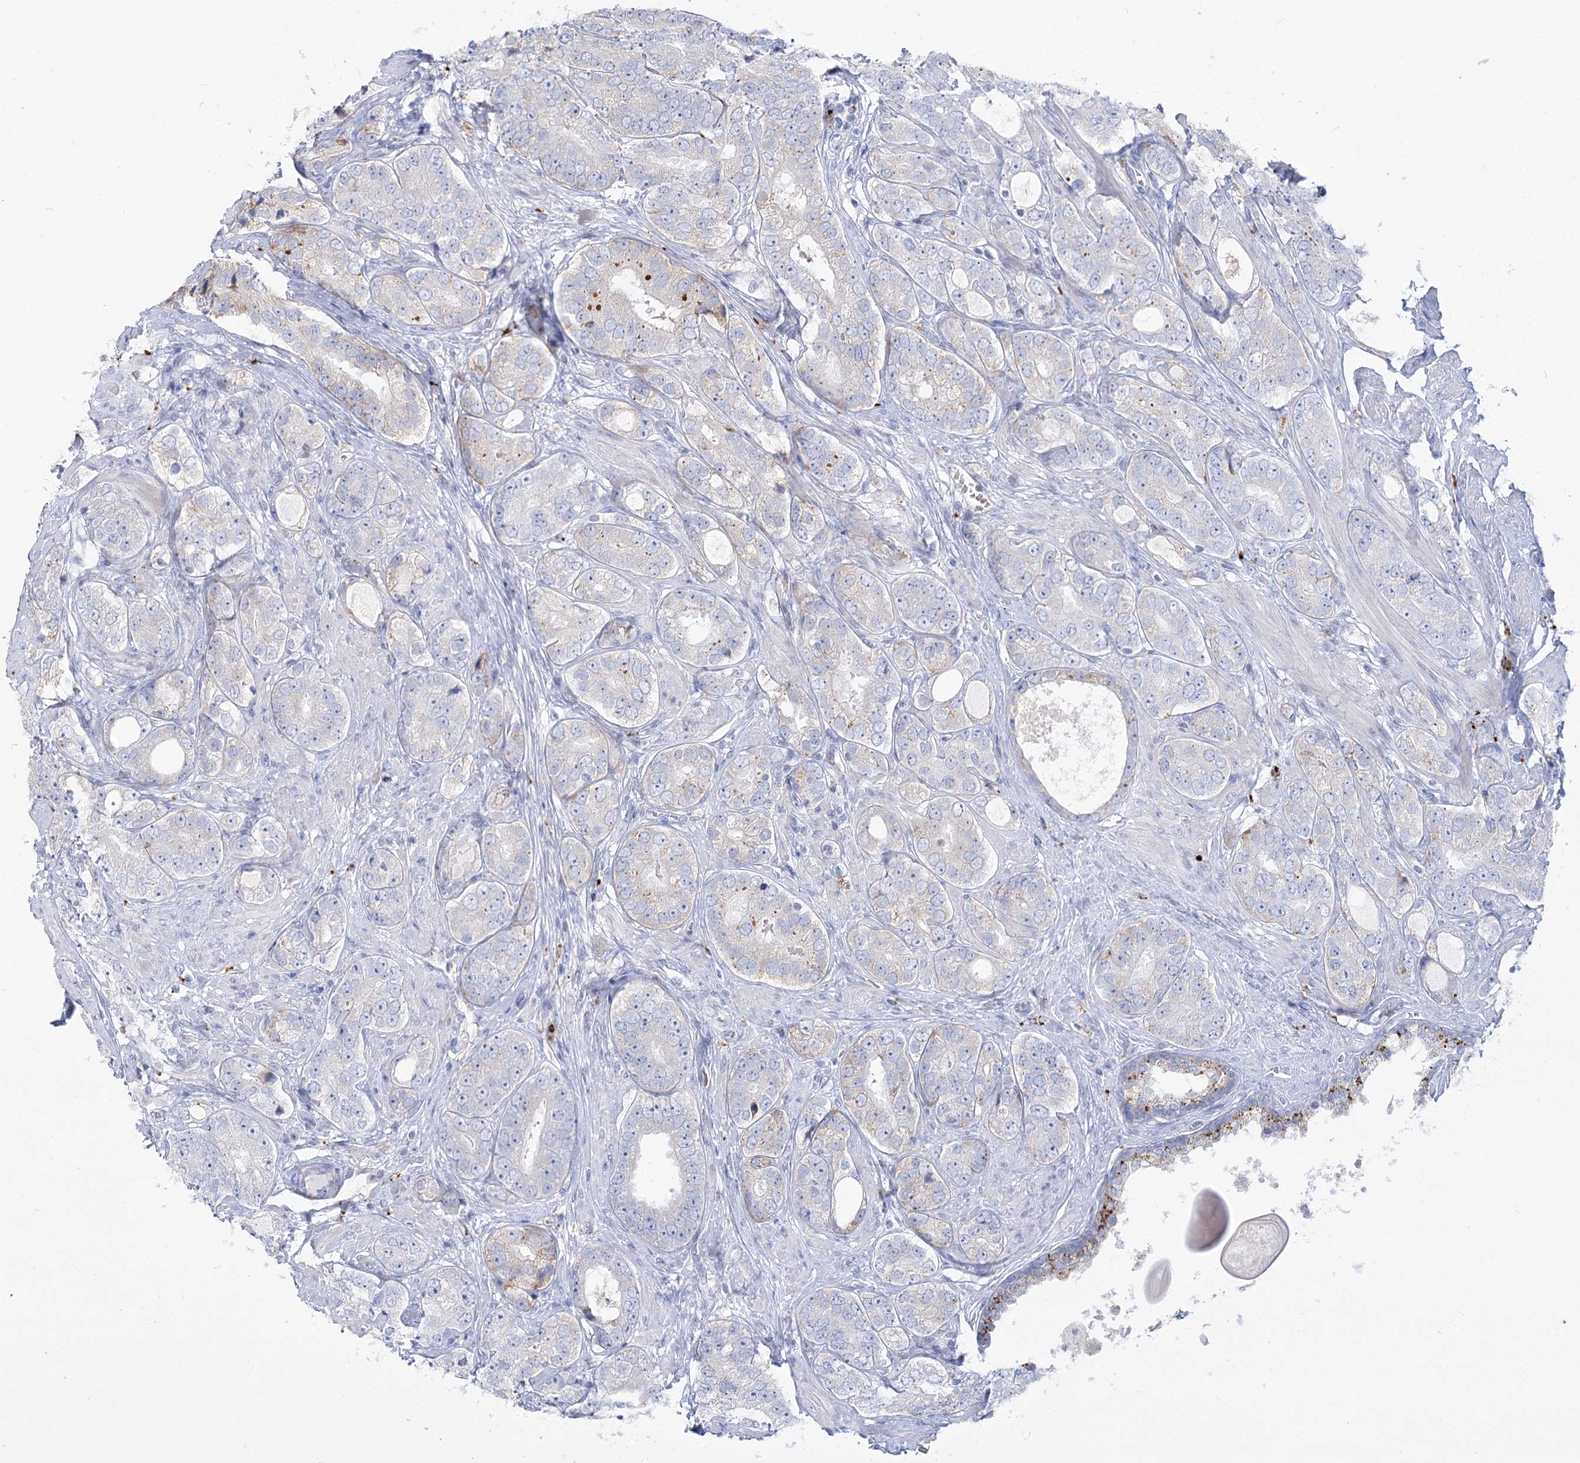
{"staining": {"intensity": "weak", "quantity": "<25%", "location": "cytoplasmic/membranous"}, "tissue": "prostate cancer", "cell_type": "Tumor cells", "image_type": "cancer", "snomed": [{"axis": "morphology", "description": "Adenocarcinoma, High grade"}, {"axis": "topography", "description": "Prostate"}], "caption": "An image of prostate cancer stained for a protein shows no brown staining in tumor cells. The staining was performed using DAB to visualize the protein expression in brown, while the nuclei were stained in blue with hematoxylin (Magnification: 20x).", "gene": "SIAE", "patient": {"sex": "male", "age": 56}}